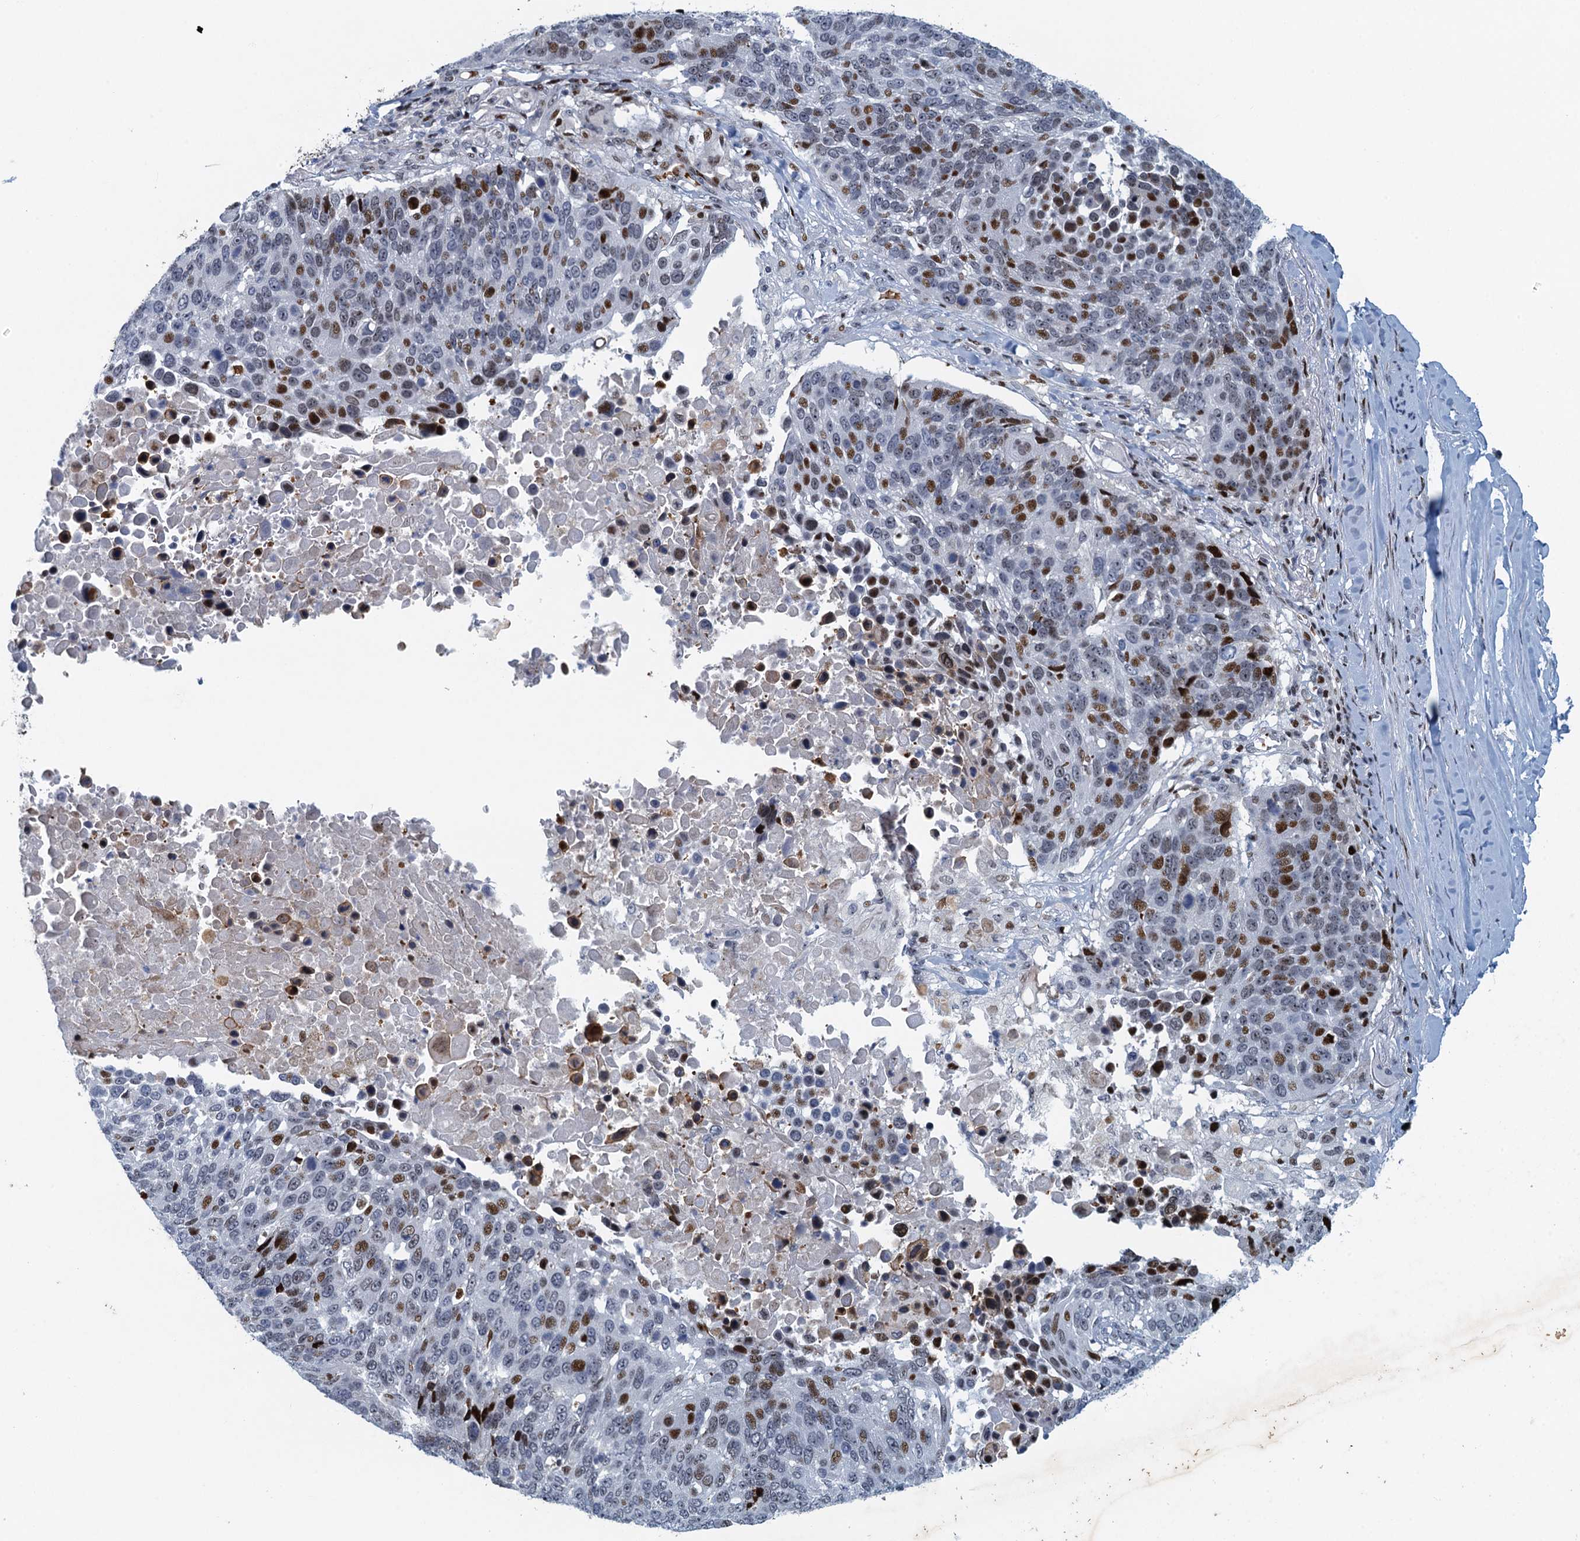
{"staining": {"intensity": "strong", "quantity": "<25%", "location": "nuclear"}, "tissue": "lung cancer", "cell_type": "Tumor cells", "image_type": "cancer", "snomed": [{"axis": "morphology", "description": "Normal tissue, NOS"}, {"axis": "morphology", "description": "Squamous cell carcinoma, NOS"}, {"axis": "topography", "description": "Lymph node"}, {"axis": "topography", "description": "Lung"}], "caption": "Brown immunohistochemical staining in lung cancer (squamous cell carcinoma) demonstrates strong nuclear staining in about <25% of tumor cells. (DAB IHC, brown staining for protein, blue staining for nuclei).", "gene": "ANKRD13D", "patient": {"sex": "male", "age": 66}}